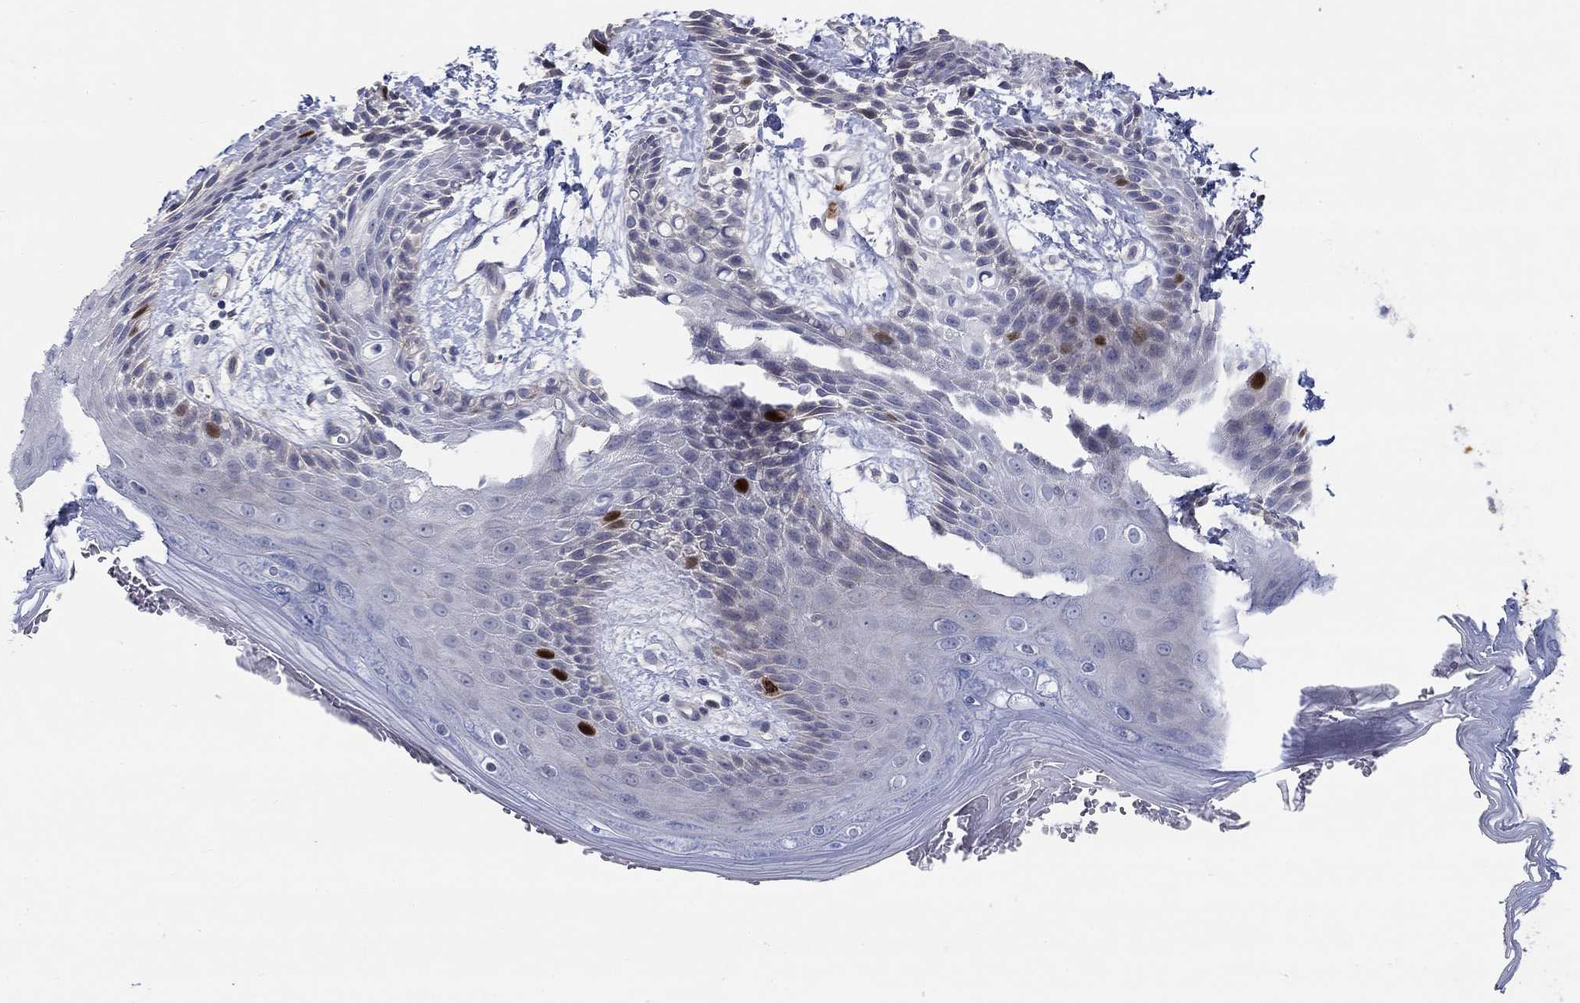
{"staining": {"intensity": "strong", "quantity": "<25%", "location": "nuclear"}, "tissue": "skin", "cell_type": "Epidermal cells", "image_type": "normal", "snomed": [{"axis": "morphology", "description": "Normal tissue, NOS"}, {"axis": "topography", "description": "Anal"}], "caption": "Immunohistochemistry (IHC) micrograph of normal human skin stained for a protein (brown), which displays medium levels of strong nuclear positivity in approximately <25% of epidermal cells.", "gene": "PRC1", "patient": {"sex": "male", "age": 36}}